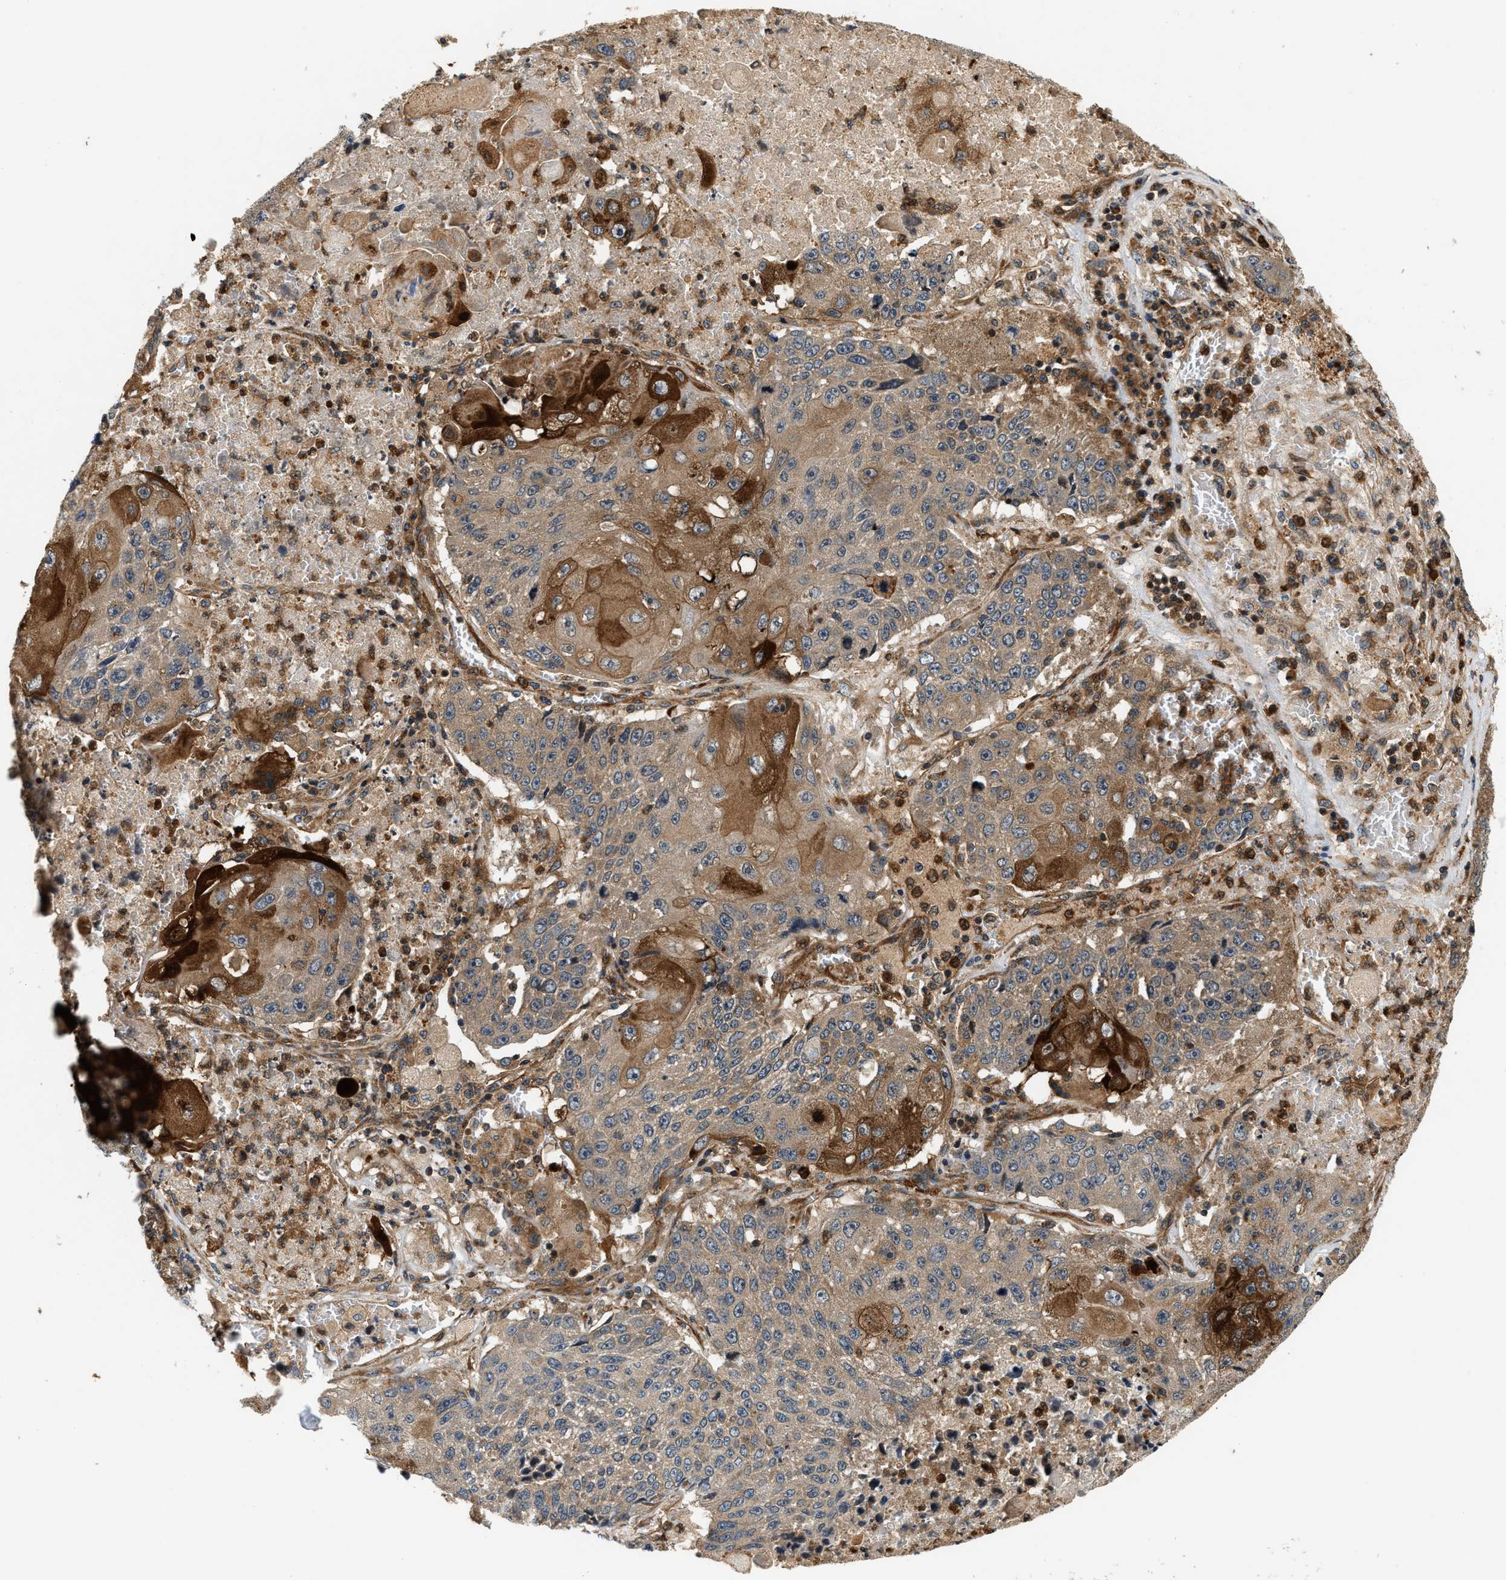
{"staining": {"intensity": "moderate", "quantity": ">75%", "location": "cytoplasmic/membranous"}, "tissue": "lung cancer", "cell_type": "Tumor cells", "image_type": "cancer", "snomed": [{"axis": "morphology", "description": "Squamous cell carcinoma, NOS"}, {"axis": "topography", "description": "Lung"}], "caption": "Lung cancer (squamous cell carcinoma) stained for a protein shows moderate cytoplasmic/membranous positivity in tumor cells.", "gene": "SAMD9", "patient": {"sex": "male", "age": 61}}